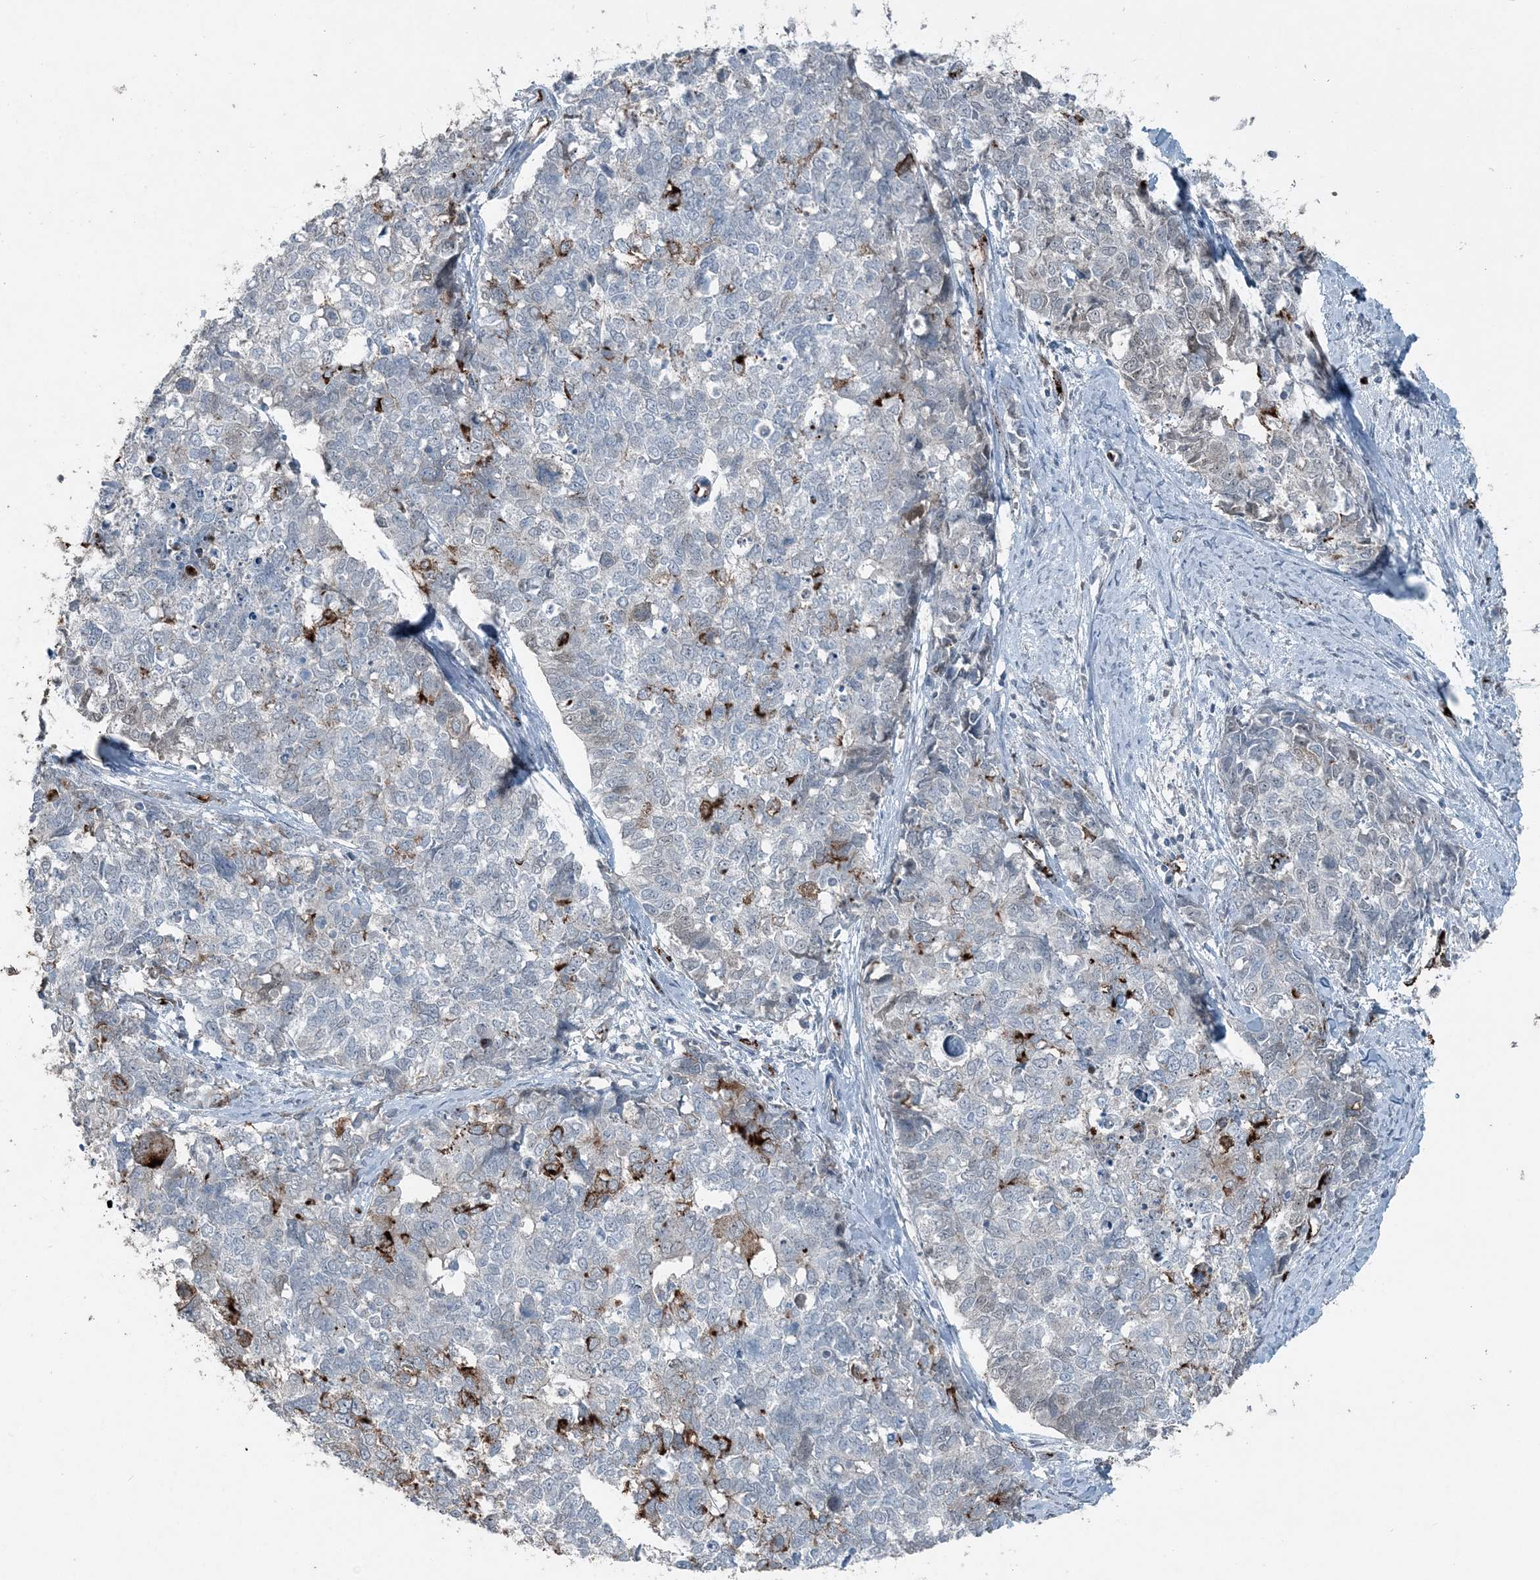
{"staining": {"intensity": "strong", "quantity": "<25%", "location": "cytoplasmic/membranous"}, "tissue": "cervical cancer", "cell_type": "Tumor cells", "image_type": "cancer", "snomed": [{"axis": "morphology", "description": "Squamous cell carcinoma, NOS"}, {"axis": "topography", "description": "Cervix"}], "caption": "Approximately <25% of tumor cells in human cervical squamous cell carcinoma display strong cytoplasmic/membranous protein expression as visualized by brown immunohistochemical staining.", "gene": "ELOVL7", "patient": {"sex": "female", "age": 63}}